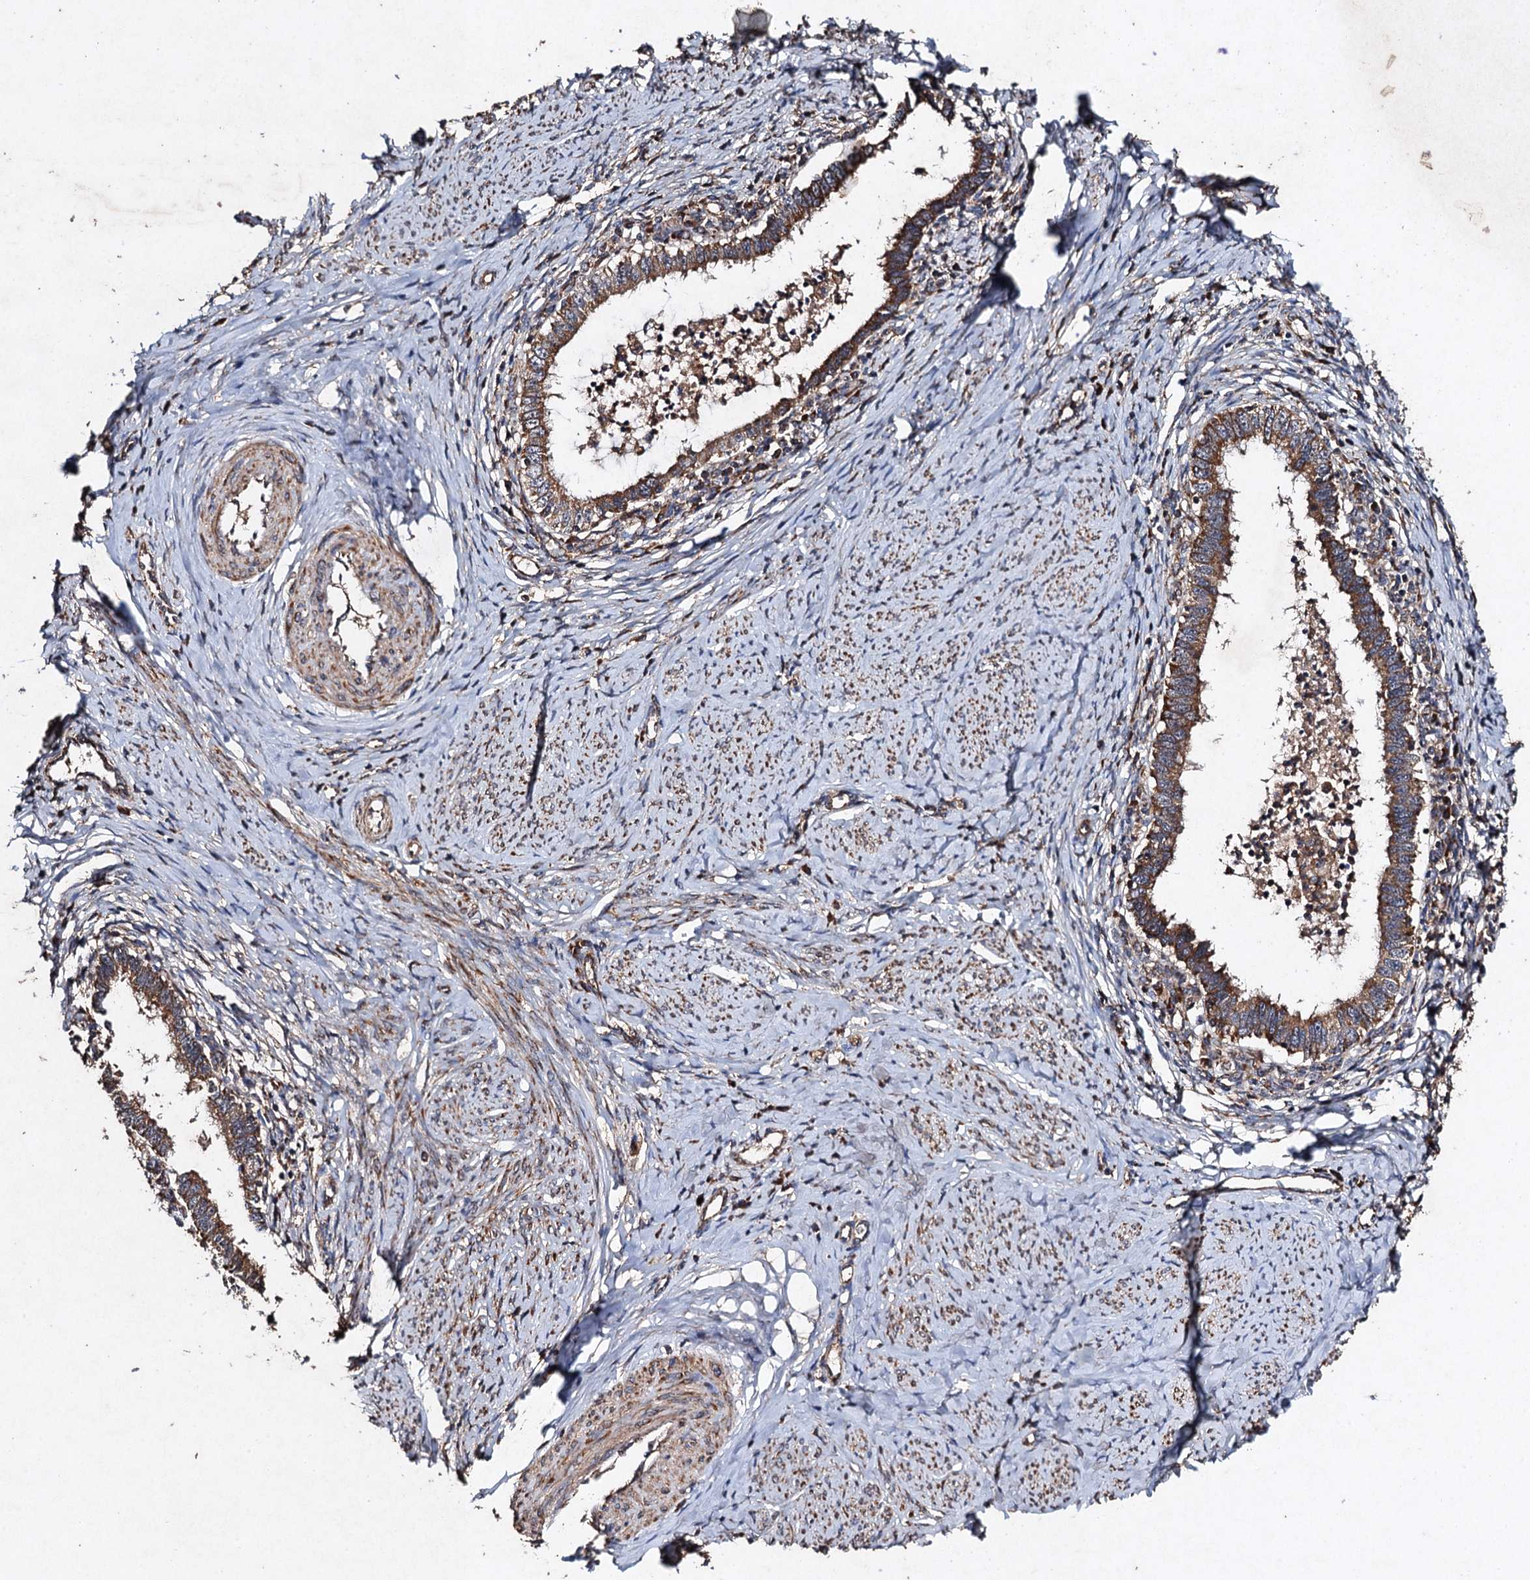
{"staining": {"intensity": "moderate", "quantity": ">75%", "location": "cytoplasmic/membranous"}, "tissue": "cervical cancer", "cell_type": "Tumor cells", "image_type": "cancer", "snomed": [{"axis": "morphology", "description": "Adenocarcinoma, NOS"}, {"axis": "topography", "description": "Cervix"}], "caption": "The immunohistochemical stain highlights moderate cytoplasmic/membranous positivity in tumor cells of cervical adenocarcinoma tissue.", "gene": "NDUFA13", "patient": {"sex": "female", "age": 36}}